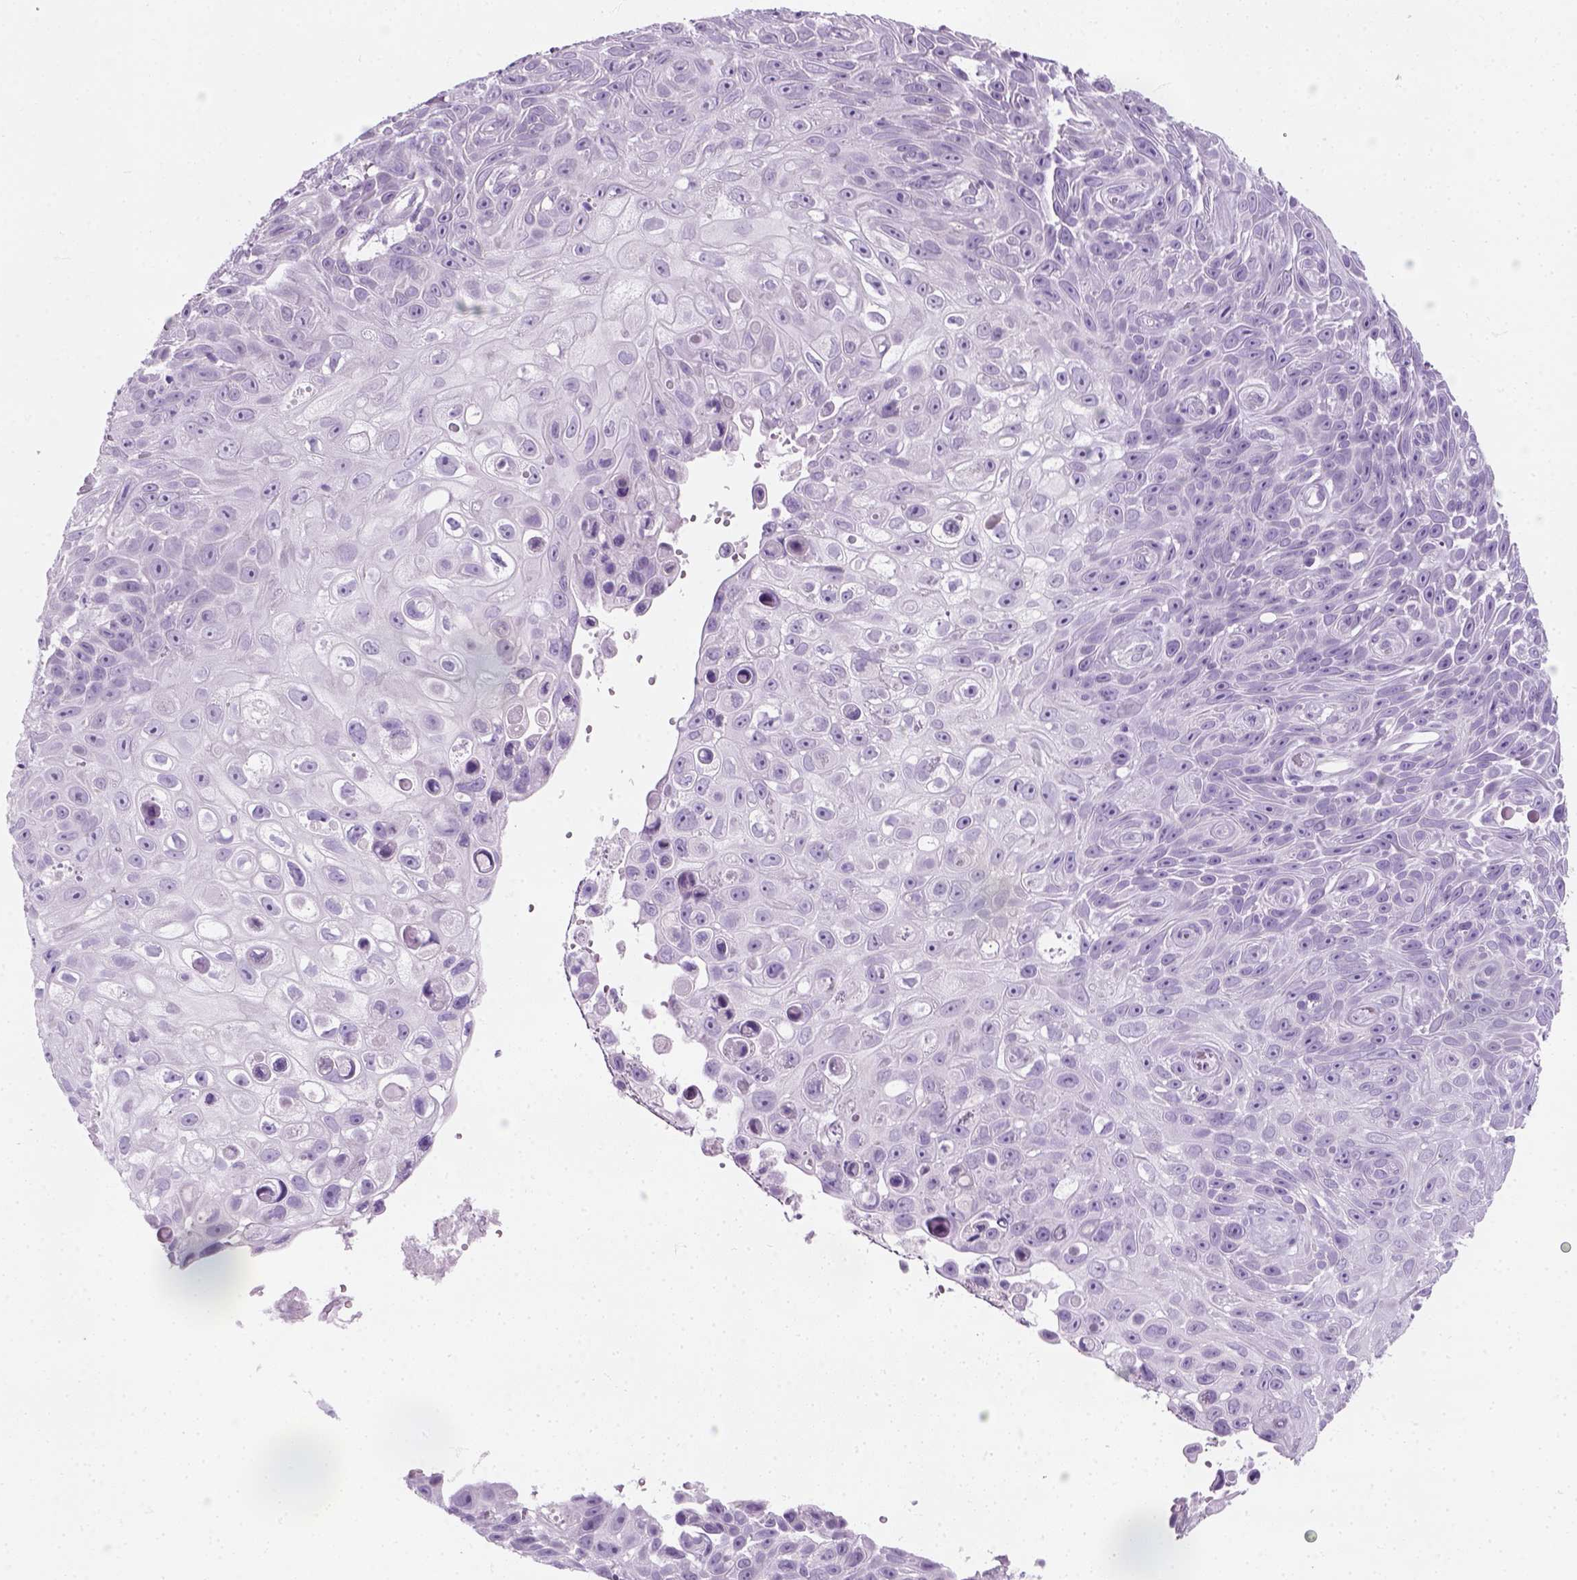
{"staining": {"intensity": "negative", "quantity": "none", "location": "none"}, "tissue": "skin cancer", "cell_type": "Tumor cells", "image_type": "cancer", "snomed": [{"axis": "morphology", "description": "Squamous cell carcinoma, NOS"}, {"axis": "topography", "description": "Skin"}], "caption": "Tumor cells show no significant protein expression in skin squamous cell carcinoma. Brightfield microscopy of immunohistochemistry stained with DAB (brown) and hematoxylin (blue), captured at high magnification.", "gene": "SLC12A5", "patient": {"sex": "male", "age": 82}}